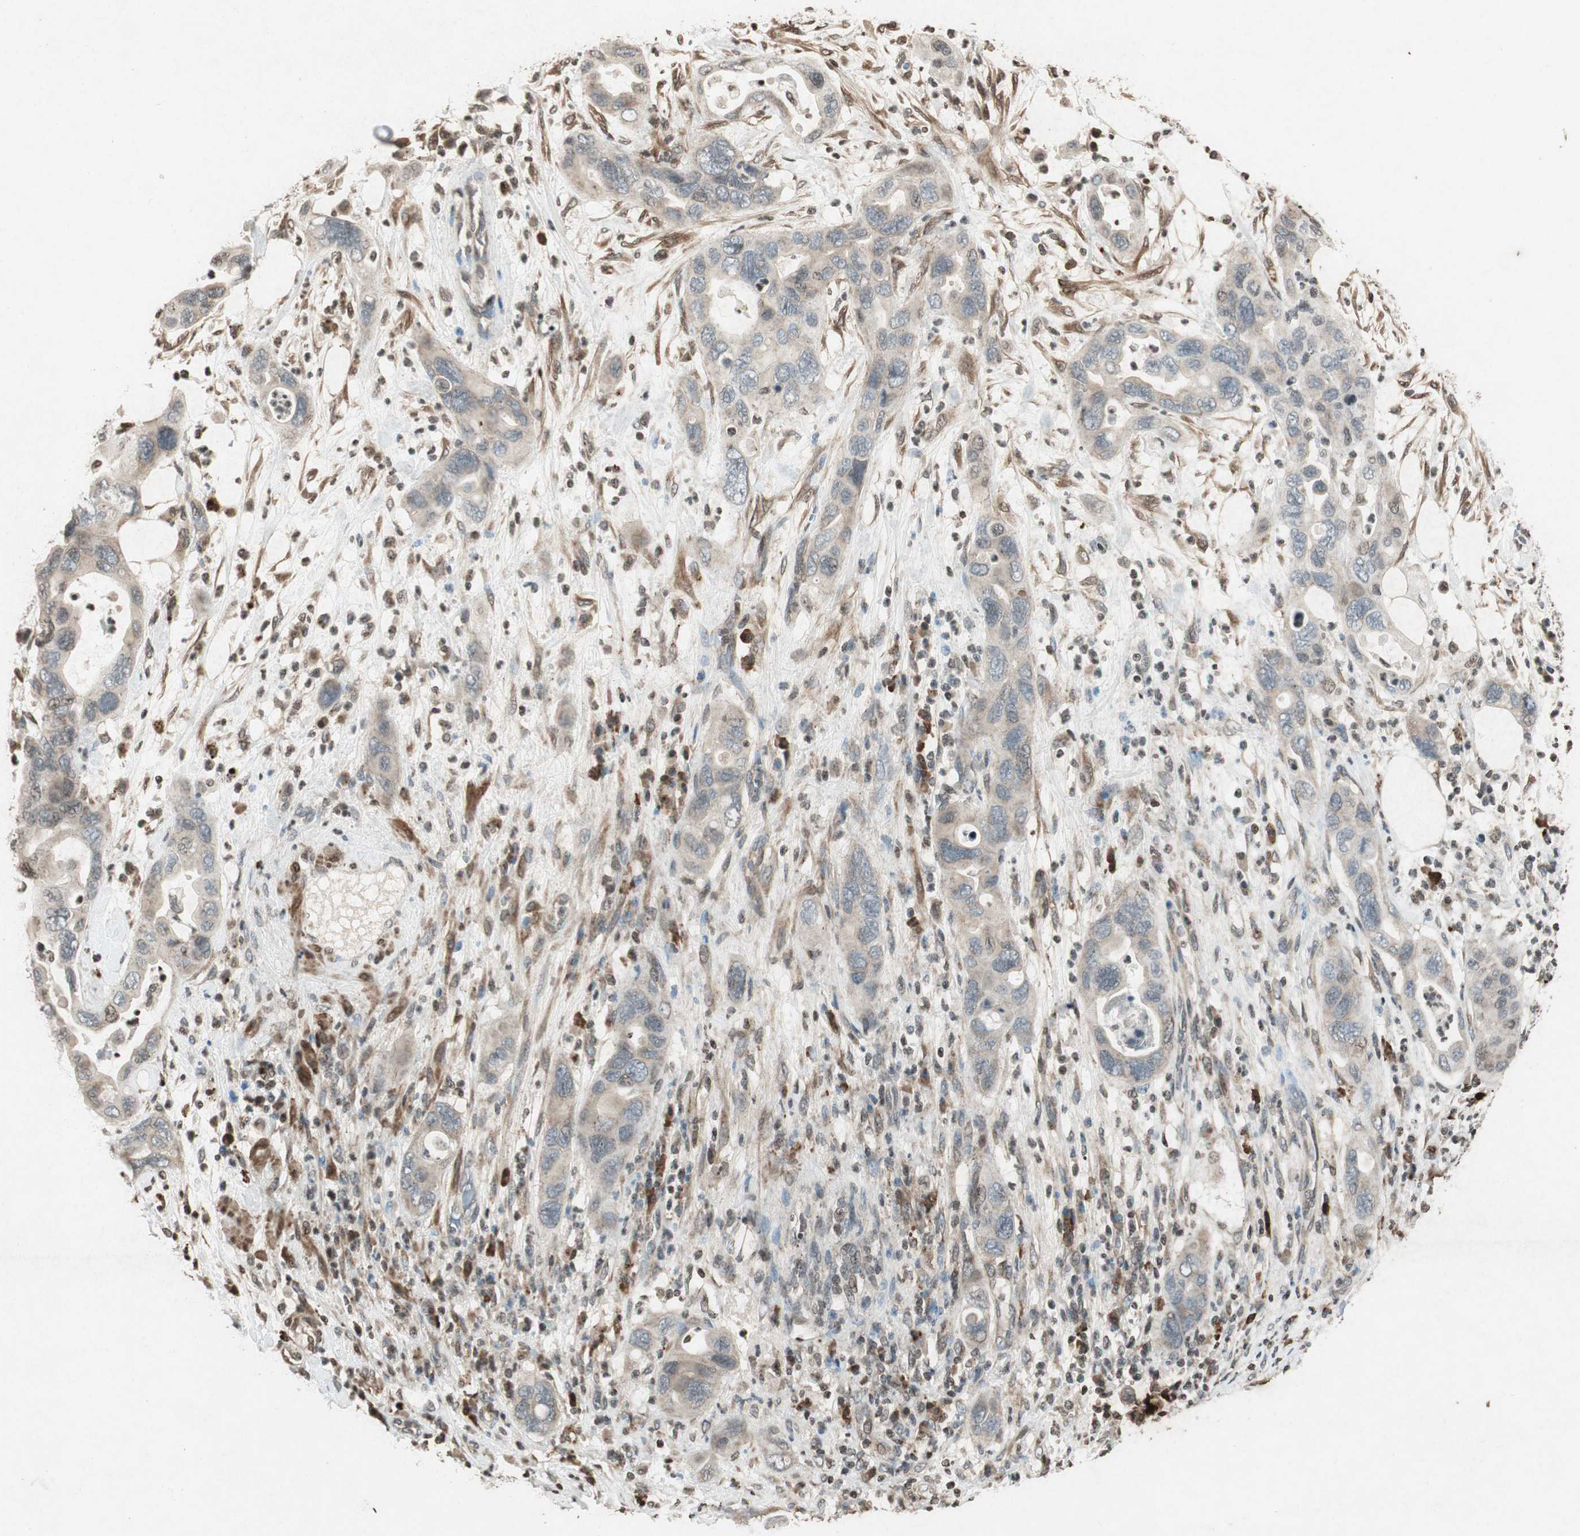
{"staining": {"intensity": "weak", "quantity": ">75%", "location": "cytoplasmic/membranous"}, "tissue": "pancreatic cancer", "cell_type": "Tumor cells", "image_type": "cancer", "snomed": [{"axis": "morphology", "description": "Adenocarcinoma, NOS"}, {"axis": "topography", "description": "Pancreas"}], "caption": "There is low levels of weak cytoplasmic/membranous staining in tumor cells of adenocarcinoma (pancreatic), as demonstrated by immunohistochemical staining (brown color).", "gene": "PRKG1", "patient": {"sex": "female", "age": 71}}